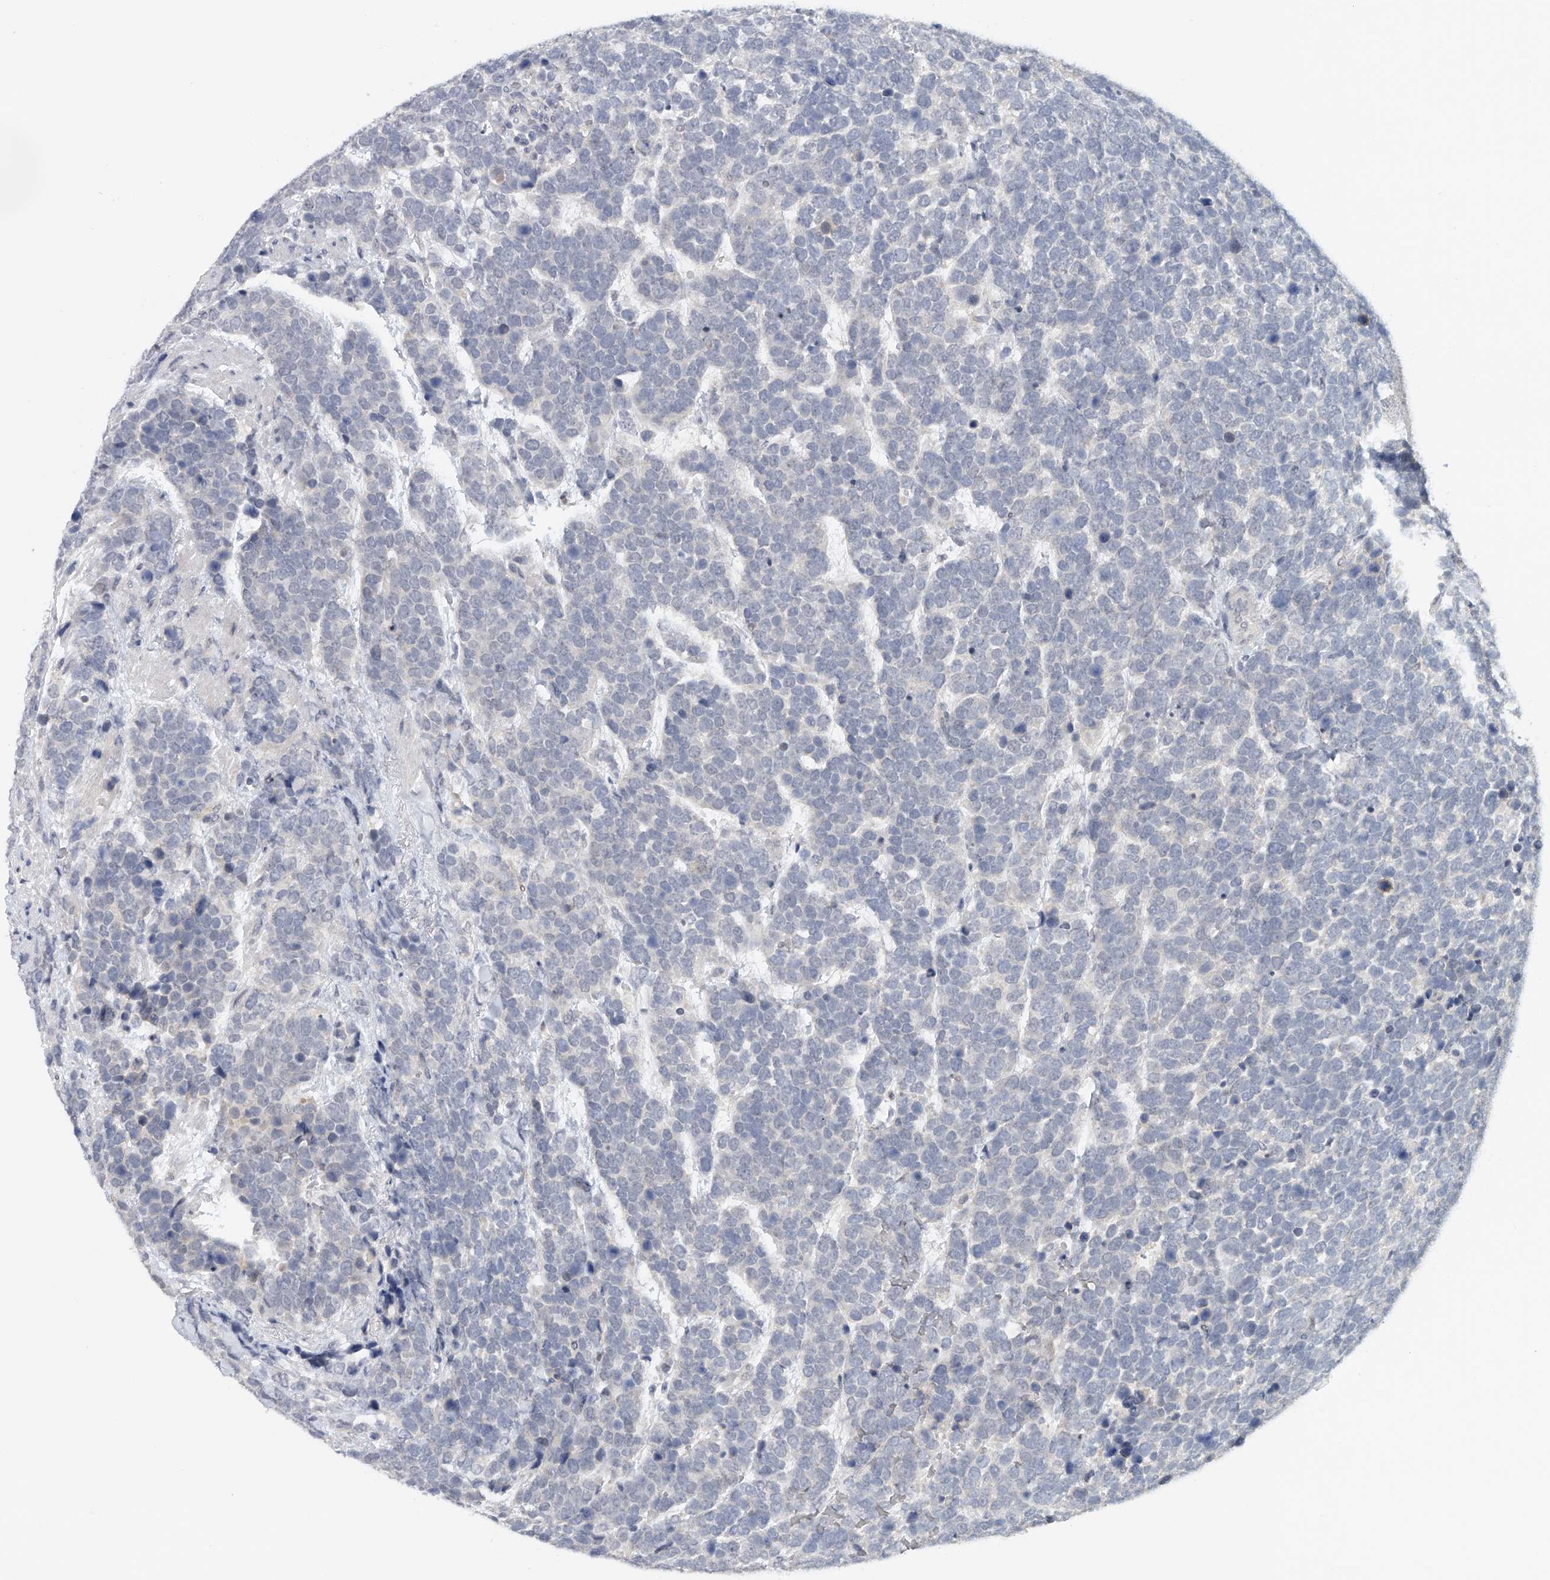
{"staining": {"intensity": "negative", "quantity": "none", "location": "none"}, "tissue": "urothelial cancer", "cell_type": "Tumor cells", "image_type": "cancer", "snomed": [{"axis": "morphology", "description": "Urothelial carcinoma, High grade"}, {"axis": "topography", "description": "Urinary bladder"}], "caption": "Tumor cells are negative for protein expression in human urothelial cancer.", "gene": "DDX43", "patient": {"sex": "female", "age": 82}}